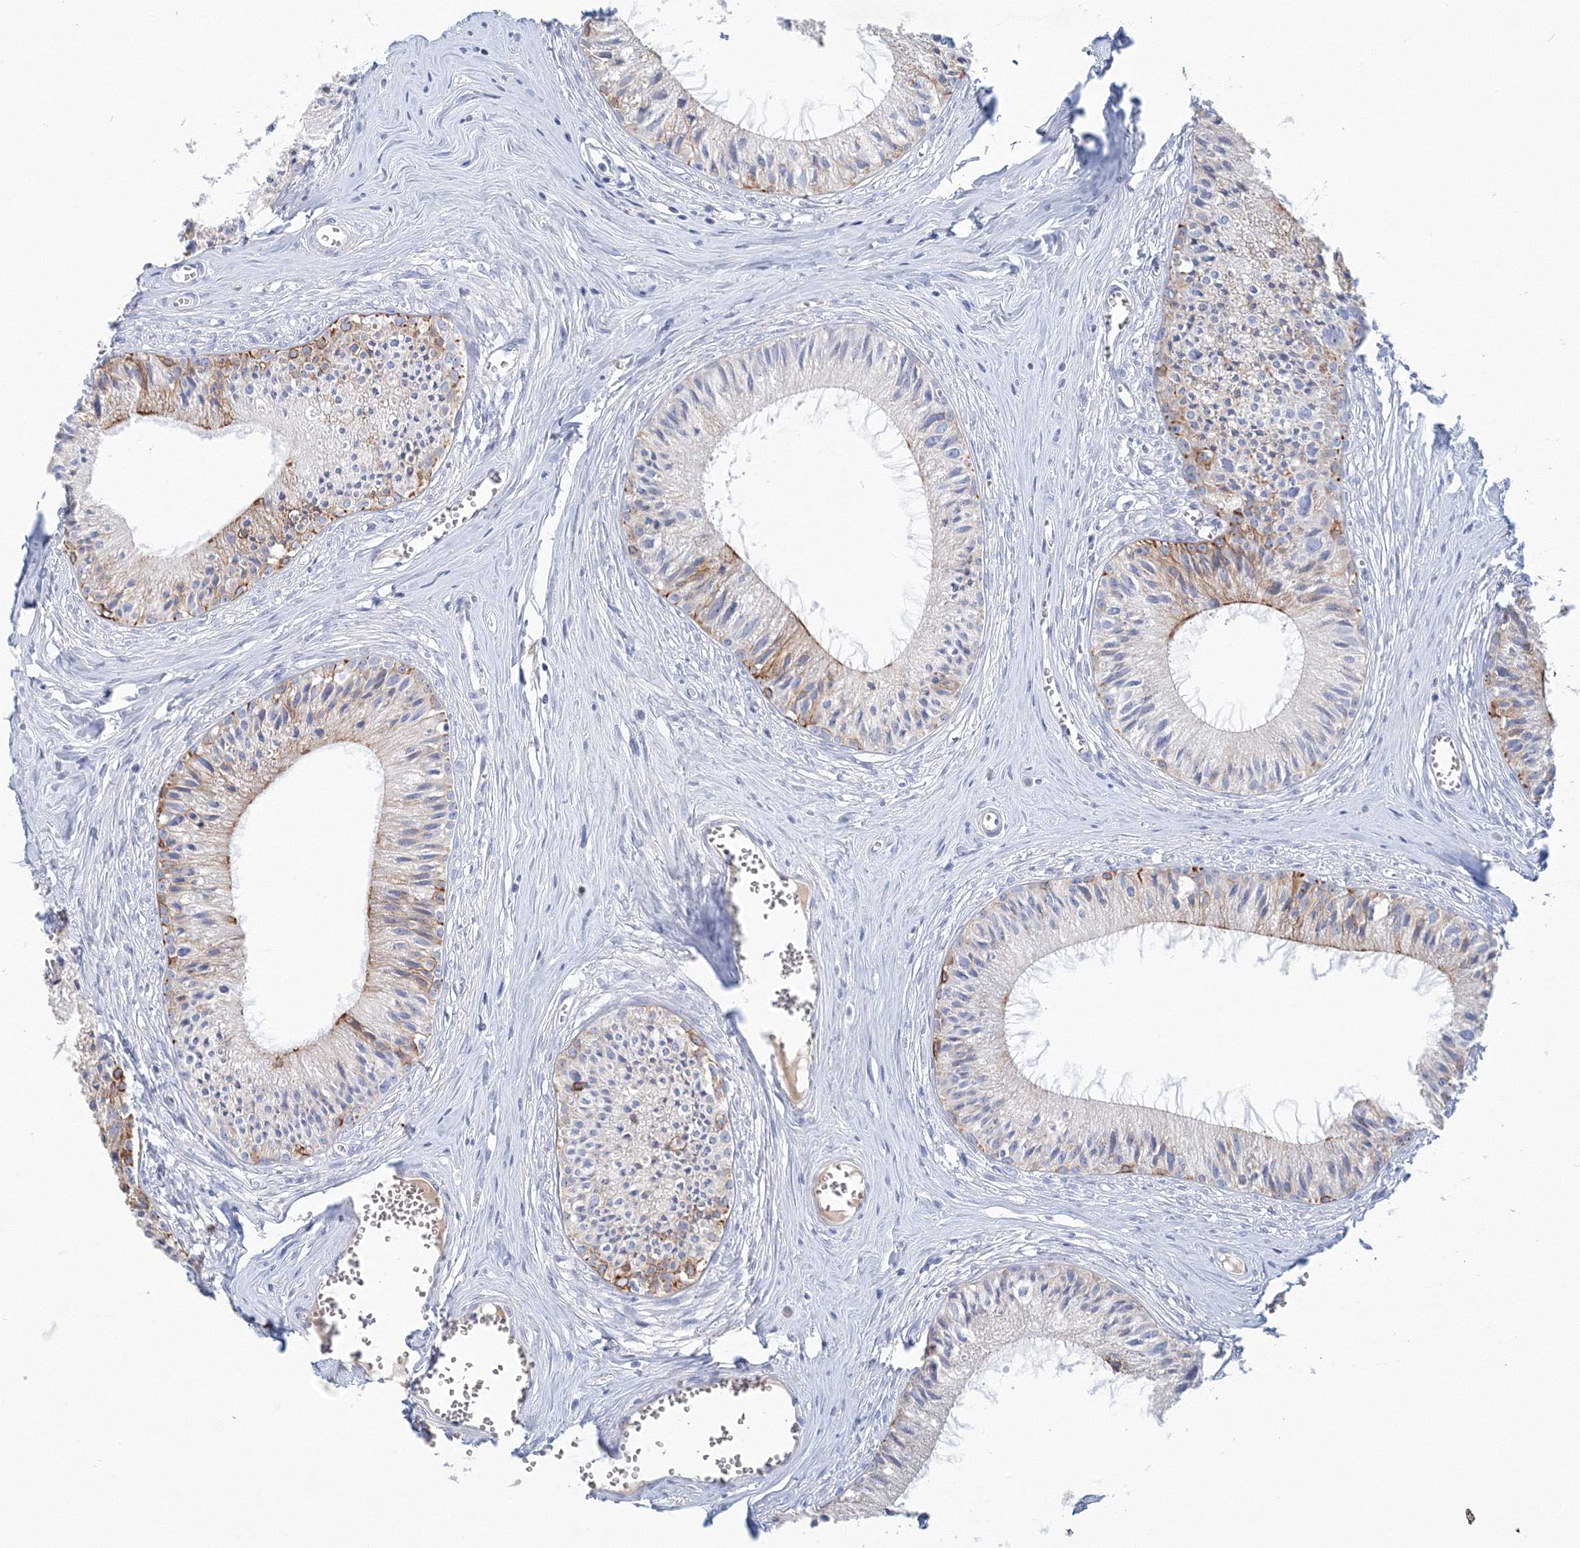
{"staining": {"intensity": "moderate", "quantity": "<25%", "location": "cytoplasmic/membranous"}, "tissue": "epididymis", "cell_type": "Glandular cells", "image_type": "normal", "snomed": [{"axis": "morphology", "description": "Normal tissue, NOS"}, {"axis": "topography", "description": "Epididymis"}], "caption": "Glandular cells show moderate cytoplasmic/membranous staining in about <25% of cells in normal epididymis. Nuclei are stained in blue.", "gene": "LRRIQ4", "patient": {"sex": "male", "age": 36}}